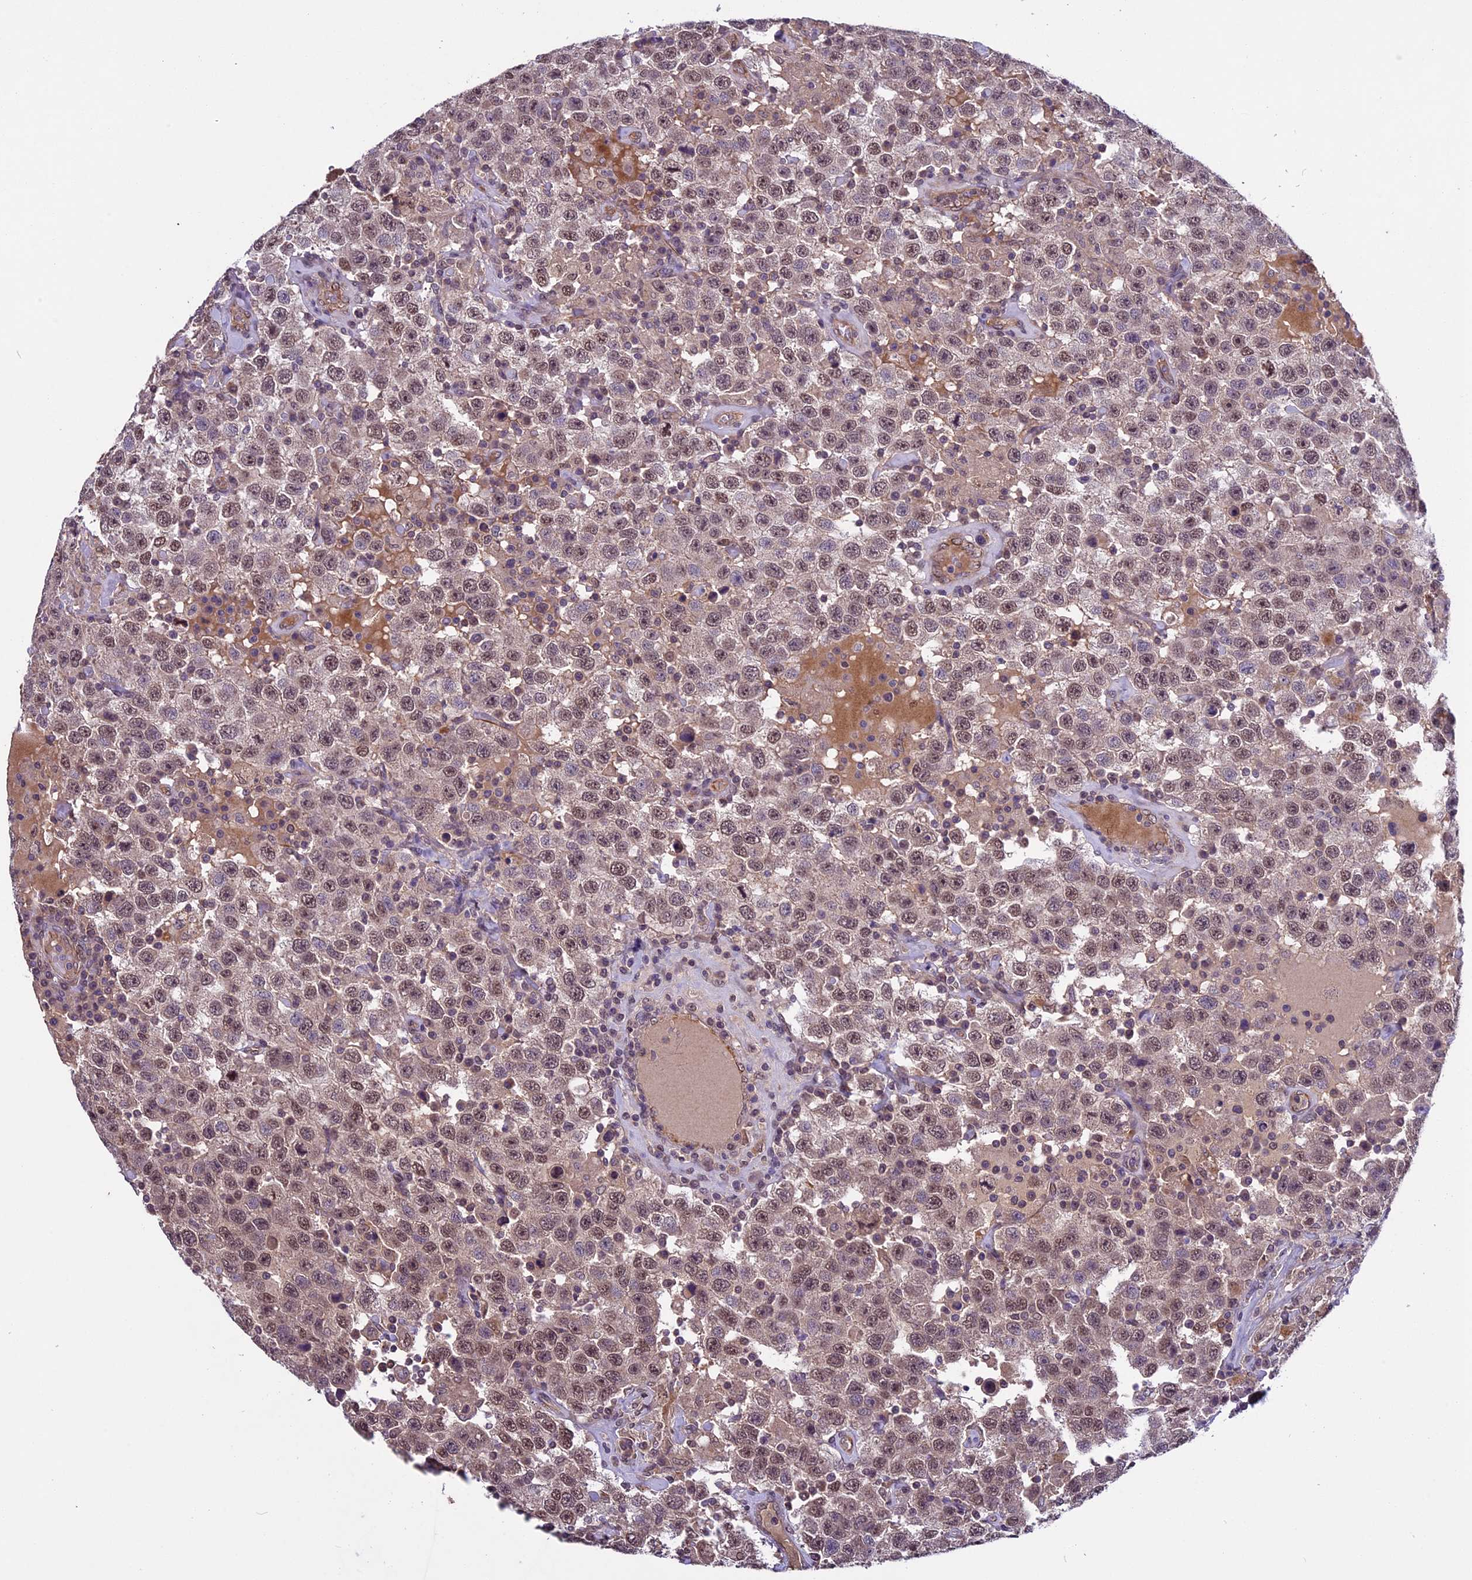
{"staining": {"intensity": "moderate", "quantity": ">75%", "location": "nuclear"}, "tissue": "testis cancer", "cell_type": "Tumor cells", "image_type": "cancer", "snomed": [{"axis": "morphology", "description": "Seminoma, NOS"}, {"axis": "topography", "description": "Testis"}], "caption": "Brown immunohistochemical staining in human testis cancer displays moderate nuclear expression in approximately >75% of tumor cells.", "gene": "C3orf70", "patient": {"sex": "male", "age": 41}}